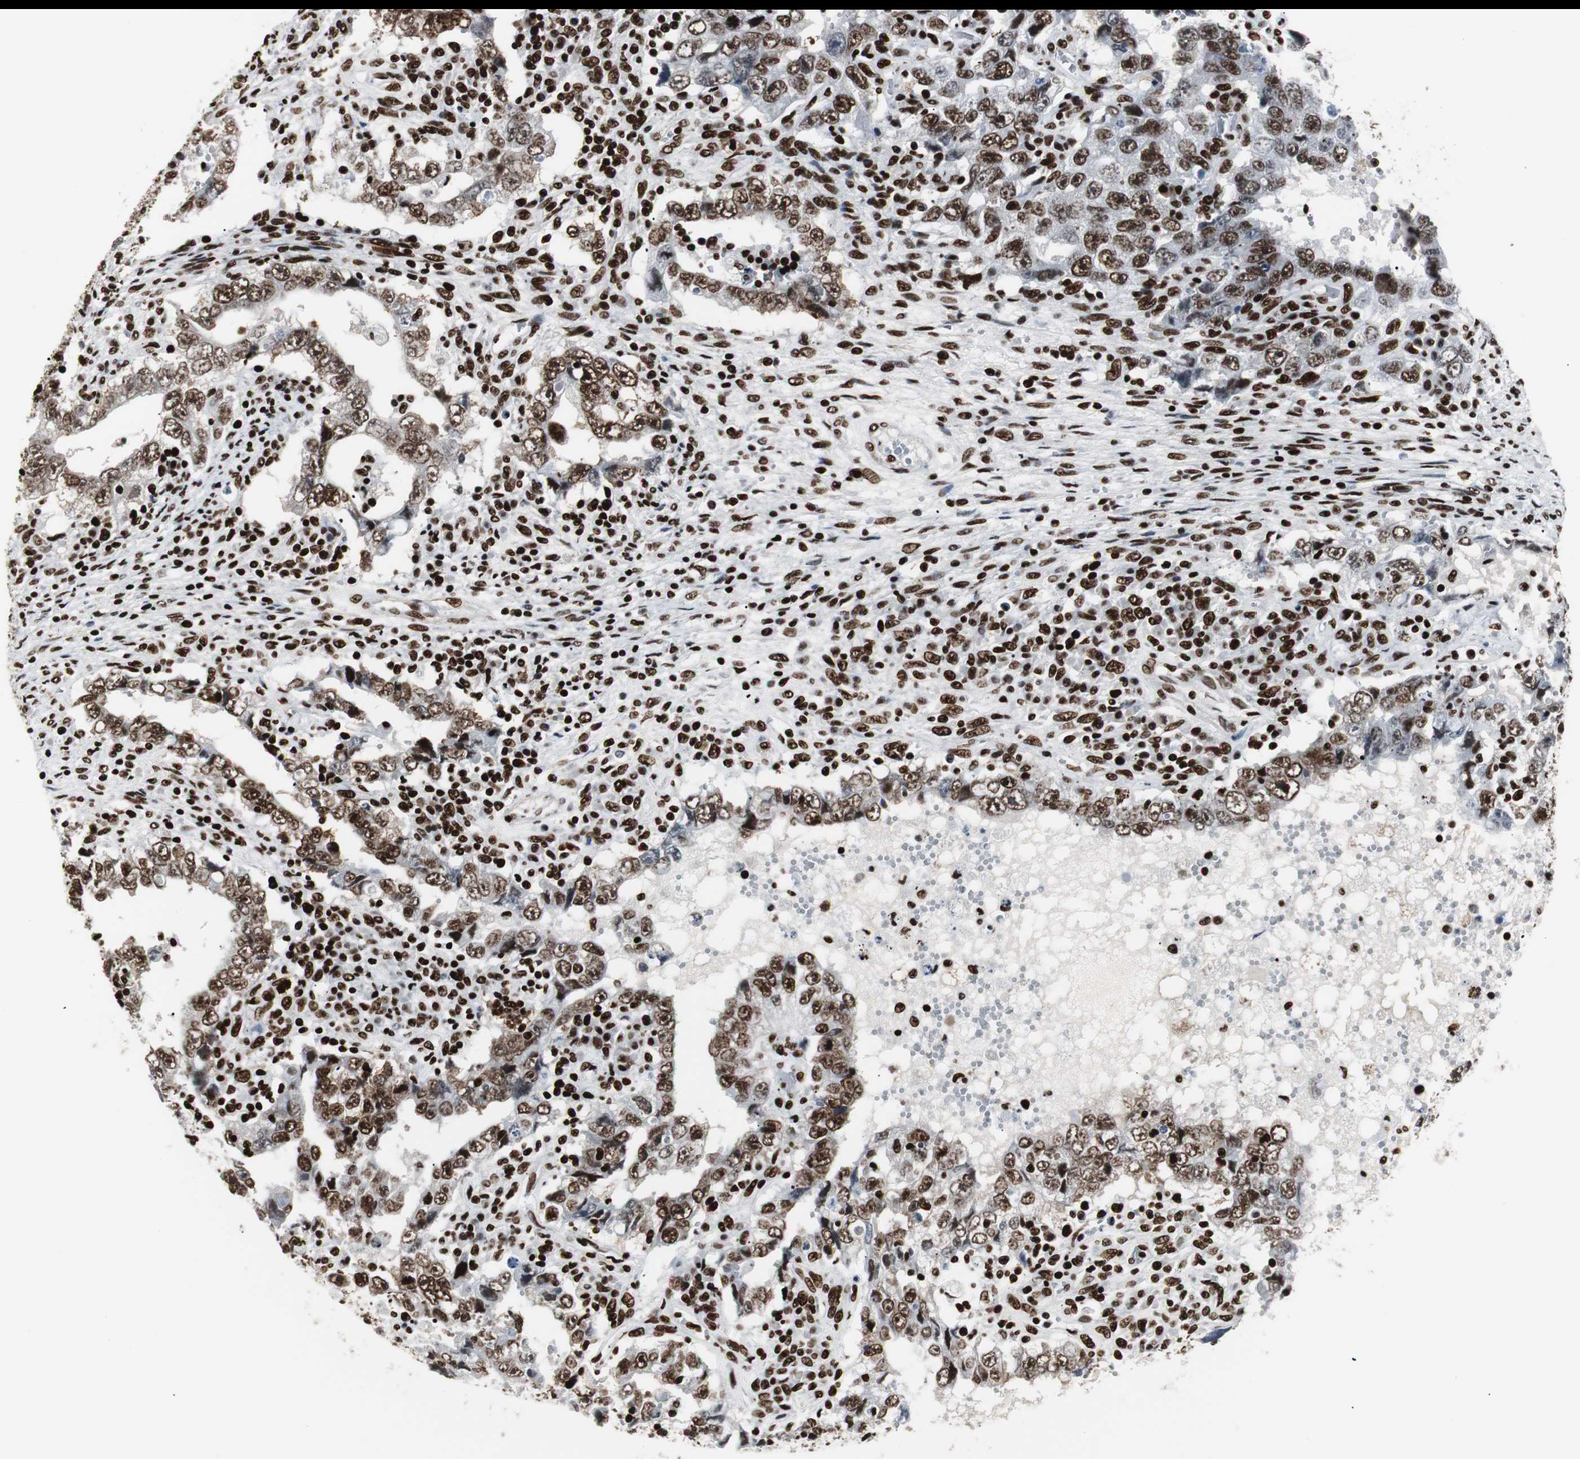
{"staining": {"intensity": "strong", "quantity": ">75%", "location": "nuclear"}, "tissue": "testis cancer", "cell_type": "Tumor cells", "image_type": "cancer", "snomed": [{"axis": "morphology", "description": "Carcinoma, Embryonal, NOS"}, {"axis": "topography", "description": "Testis"}], "caption": "Human testis embryonal carcinoma stained with a protein marker exhibits strong staining in tumor cells.", "gene": "MTA2", "patient": {"sex": "male", "age": 26}}